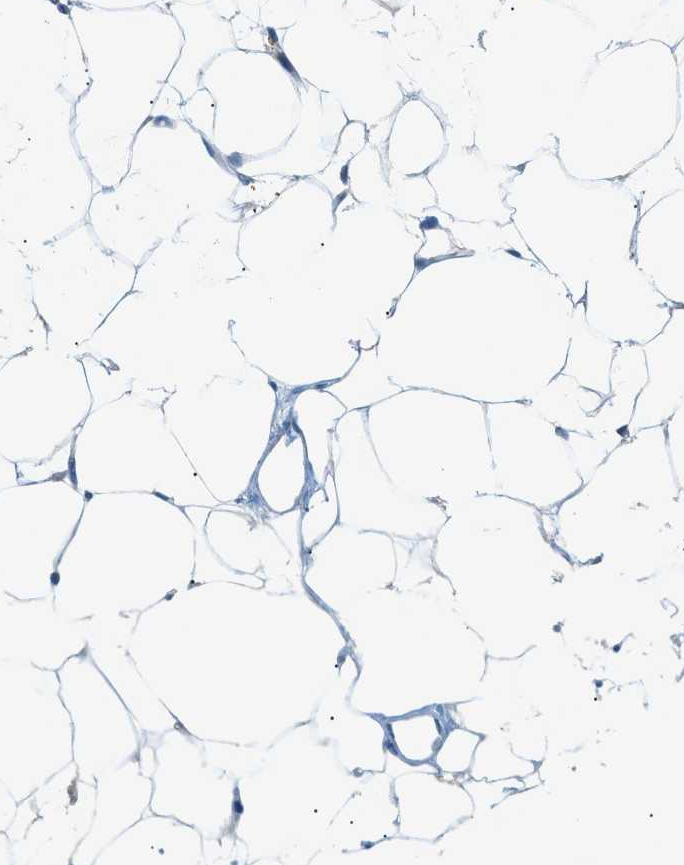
{"staining": {"intensity": "weak", "quantity": "25%-75%", "location": "cytoplasmic/membranous"}, "tissue": "adipose tissue", "cell_type": "Adipocytes", "image_type": "normal", "snomed": [{"axis": "morphology", "description": "Normal tissue, NOS"}, {"axis": "topography", "description": "Breast"}, {"axis": "topography", "description": "Soft tissue"}], "caption": "Immunohistochemistry (IHC) staining of unremarkable adipose tissue, which shows low levels of weak cytoplasmic/membranous expression in about 25%-75% of adipocytes indicating weak cytoplasmic/membranous protein staining. The staining was performed using DAB (3,3'-diaminobenzidine) (brown) for protein detection and nuclei were counterstained in hematoxylin (blue).", "gene": "DYRK1A", "patient": {"sex": "female", "age": 75}}